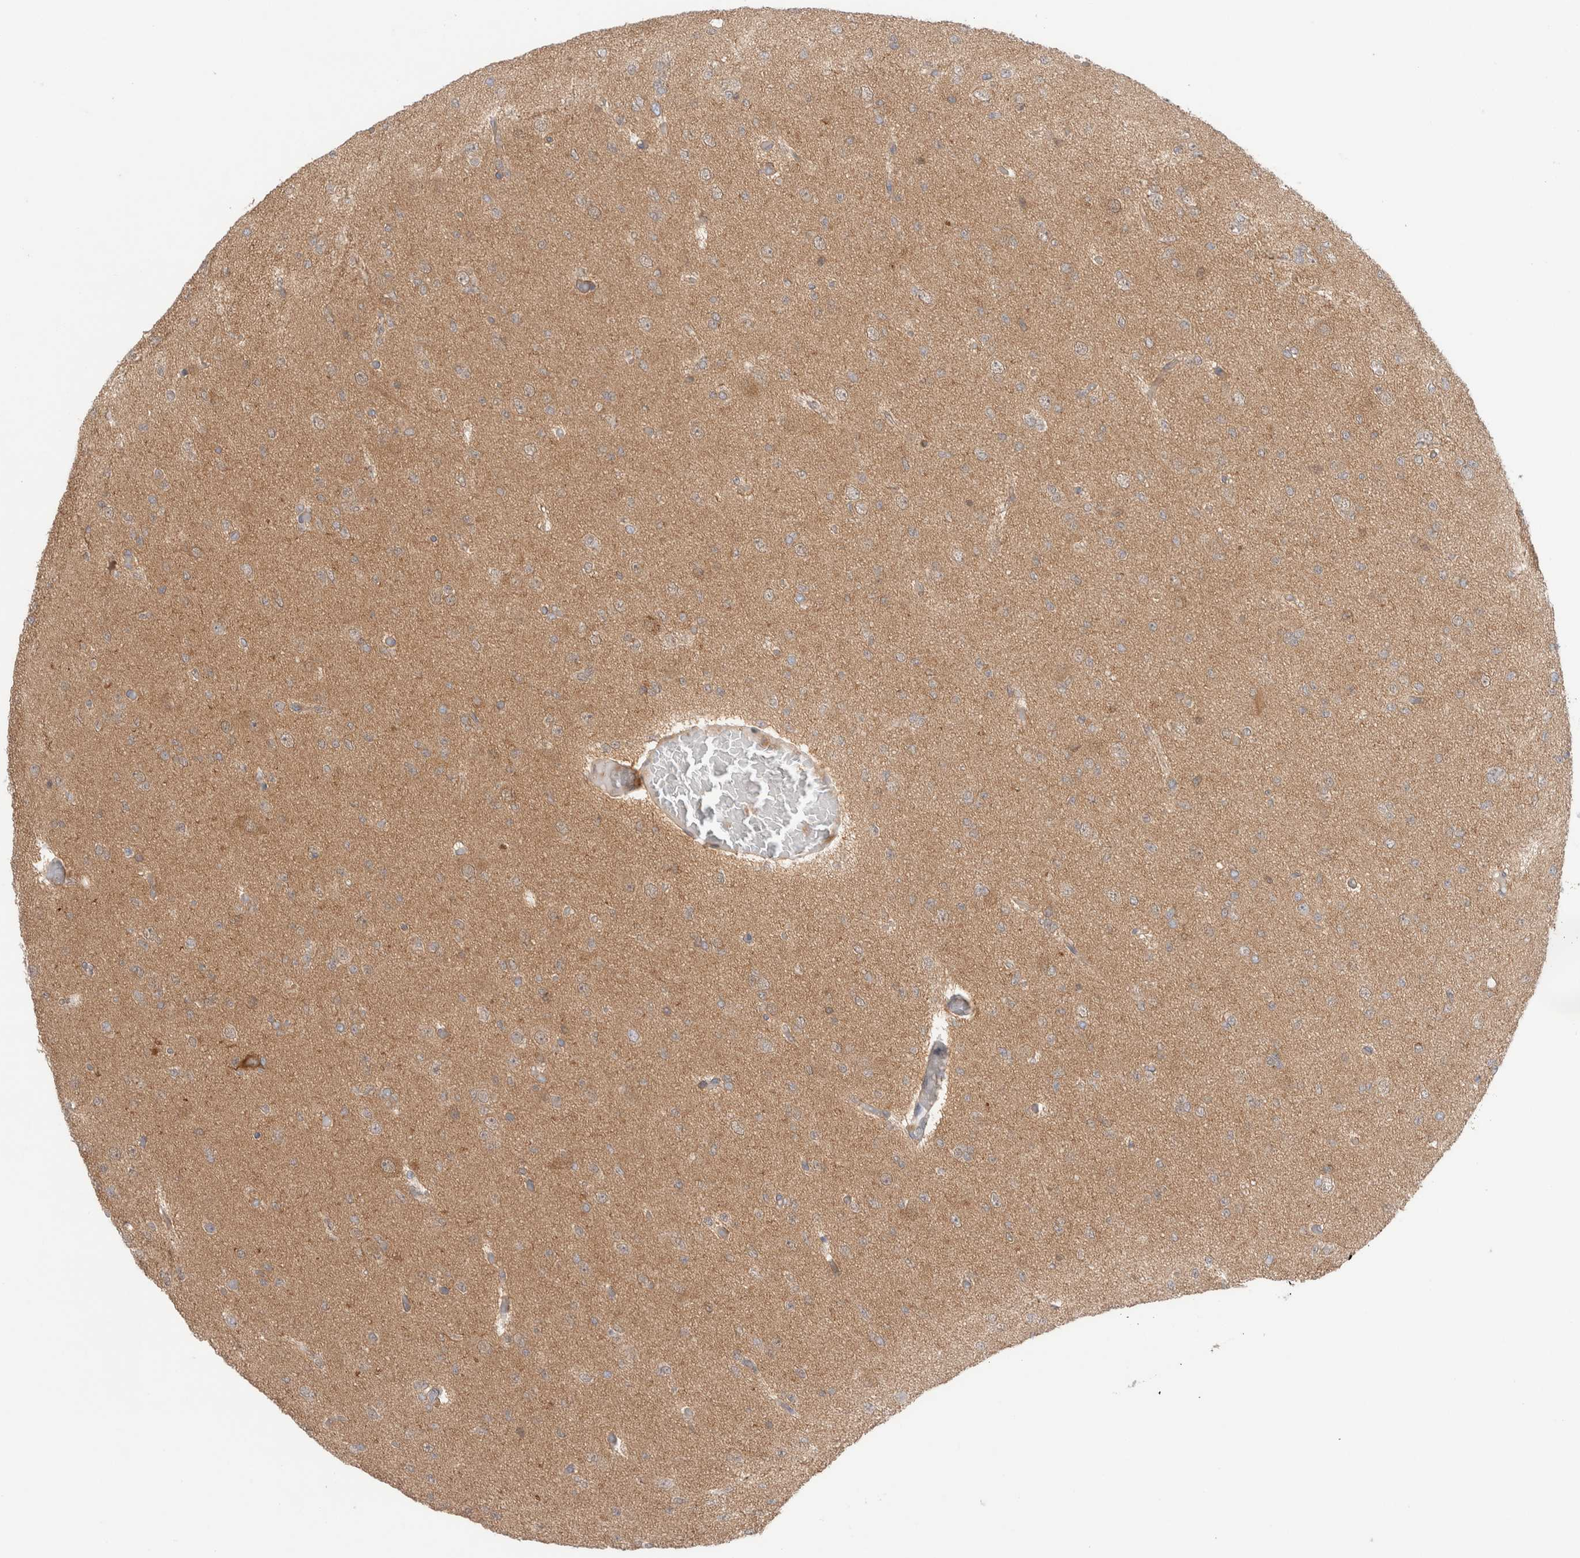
{"staining": {"intensity": "moderate", "quantity": ">75%", "location": "cytoplasmic/membranous"}, "tissue": "glioma", "cell_type": "Tumor cells", "image_type": "cancer", "snomed": [{"axis": "morphology", "description": "Glioma, malignant, Low grade"}, {"axis": "topography", "description": "Brain"}], "caption": "Protein expression analysis of human glioma reveals moderate cytoplasmic/membranous positivity in approximately >75% of tumor cells. (brown staining indicates protein expression, while blue staining denotes nuclei).", "gene": "KLHL14", "patient": {"sex": "female", "age": 22}}